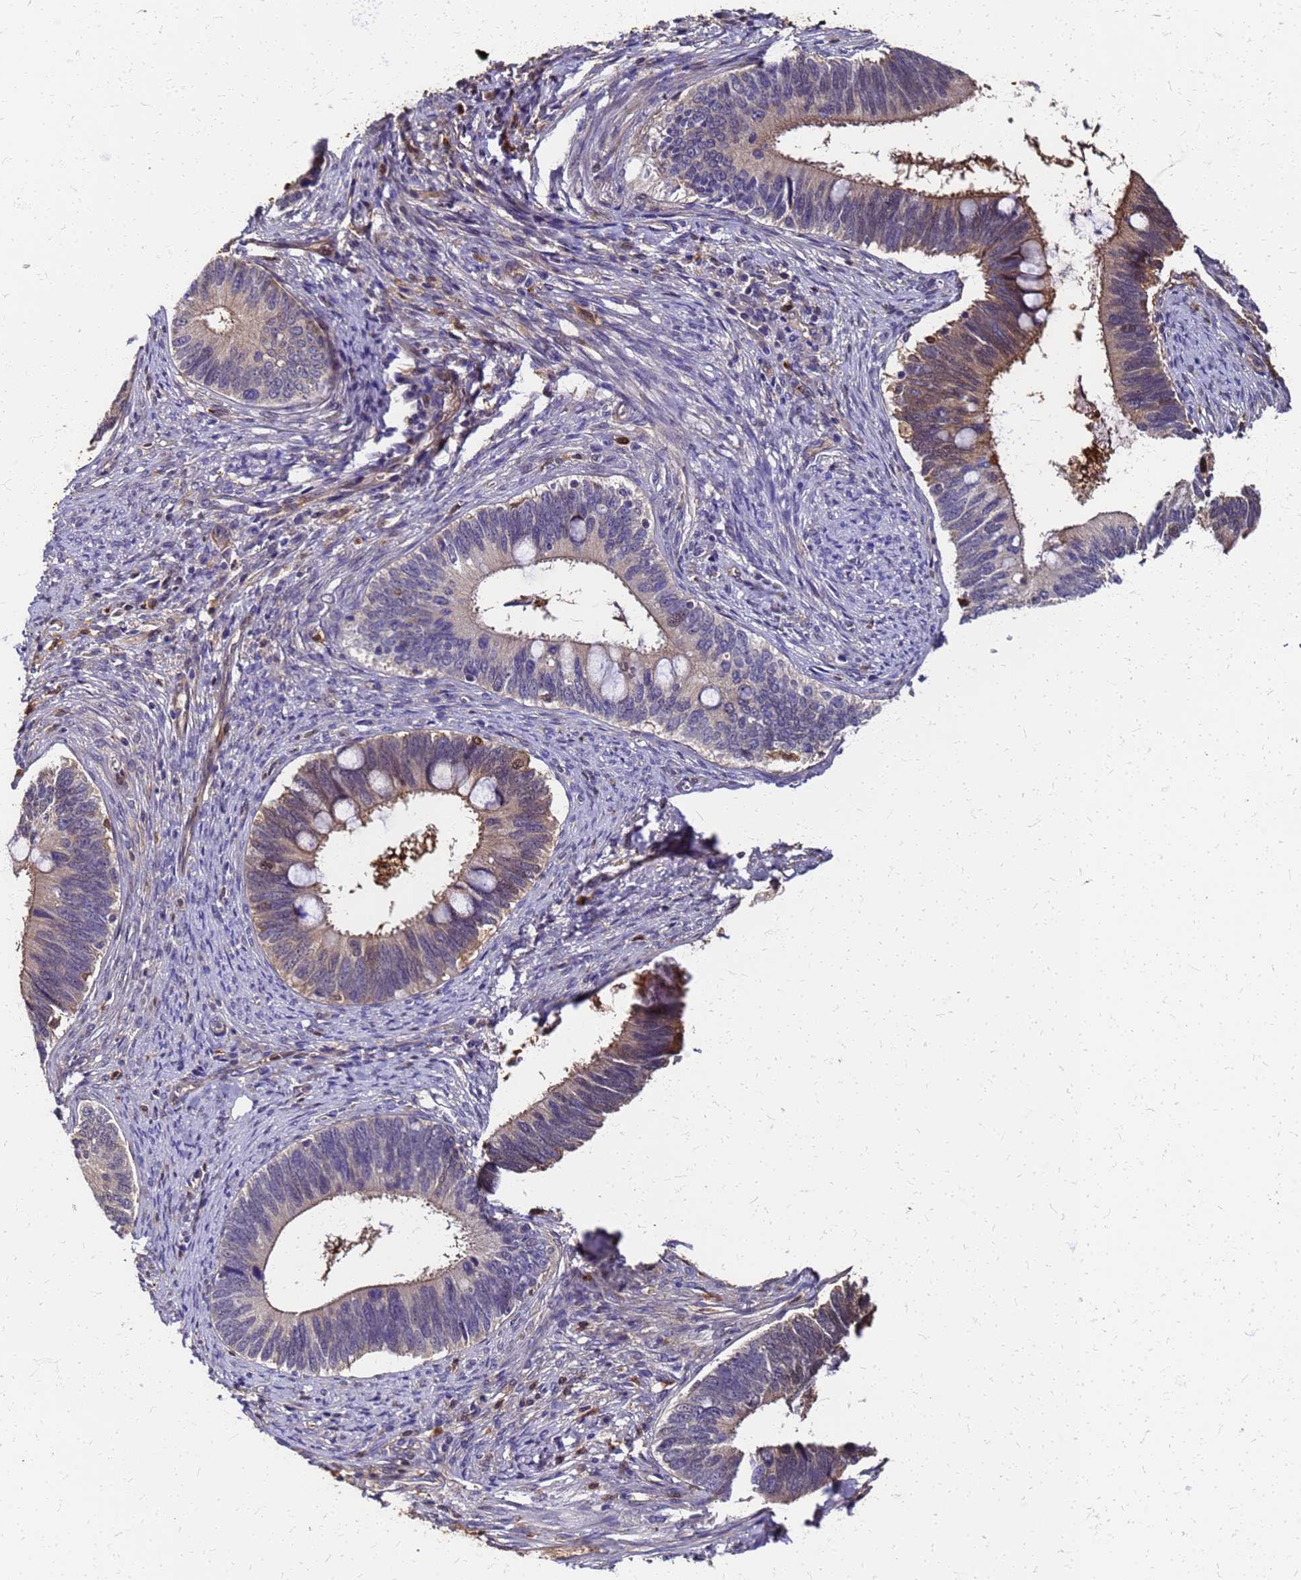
{"staining": {"intensity": "moderate", "quantity": "25%-75%", "location": "cytoplasmic/membranous,nuclear"}, "tissue": "cervical cancer", "cell_type": "Tumor cells", "image_type": "cancer", "snomed": [{"axis": "morphology", "description": "Adenocarcinoma, NOS"}, {"axis": "topography", "description": "Cervix"}], "caption": "A histopathology image showing moderate cytoplasmic/membranous and nuclear expression in approximately 25%-75% of tumor cells in cervical cancer, as visualized by brown immunohistochemical staining.", "gene": "S100A11", "patient": {"sex": "female", "age": 42}}